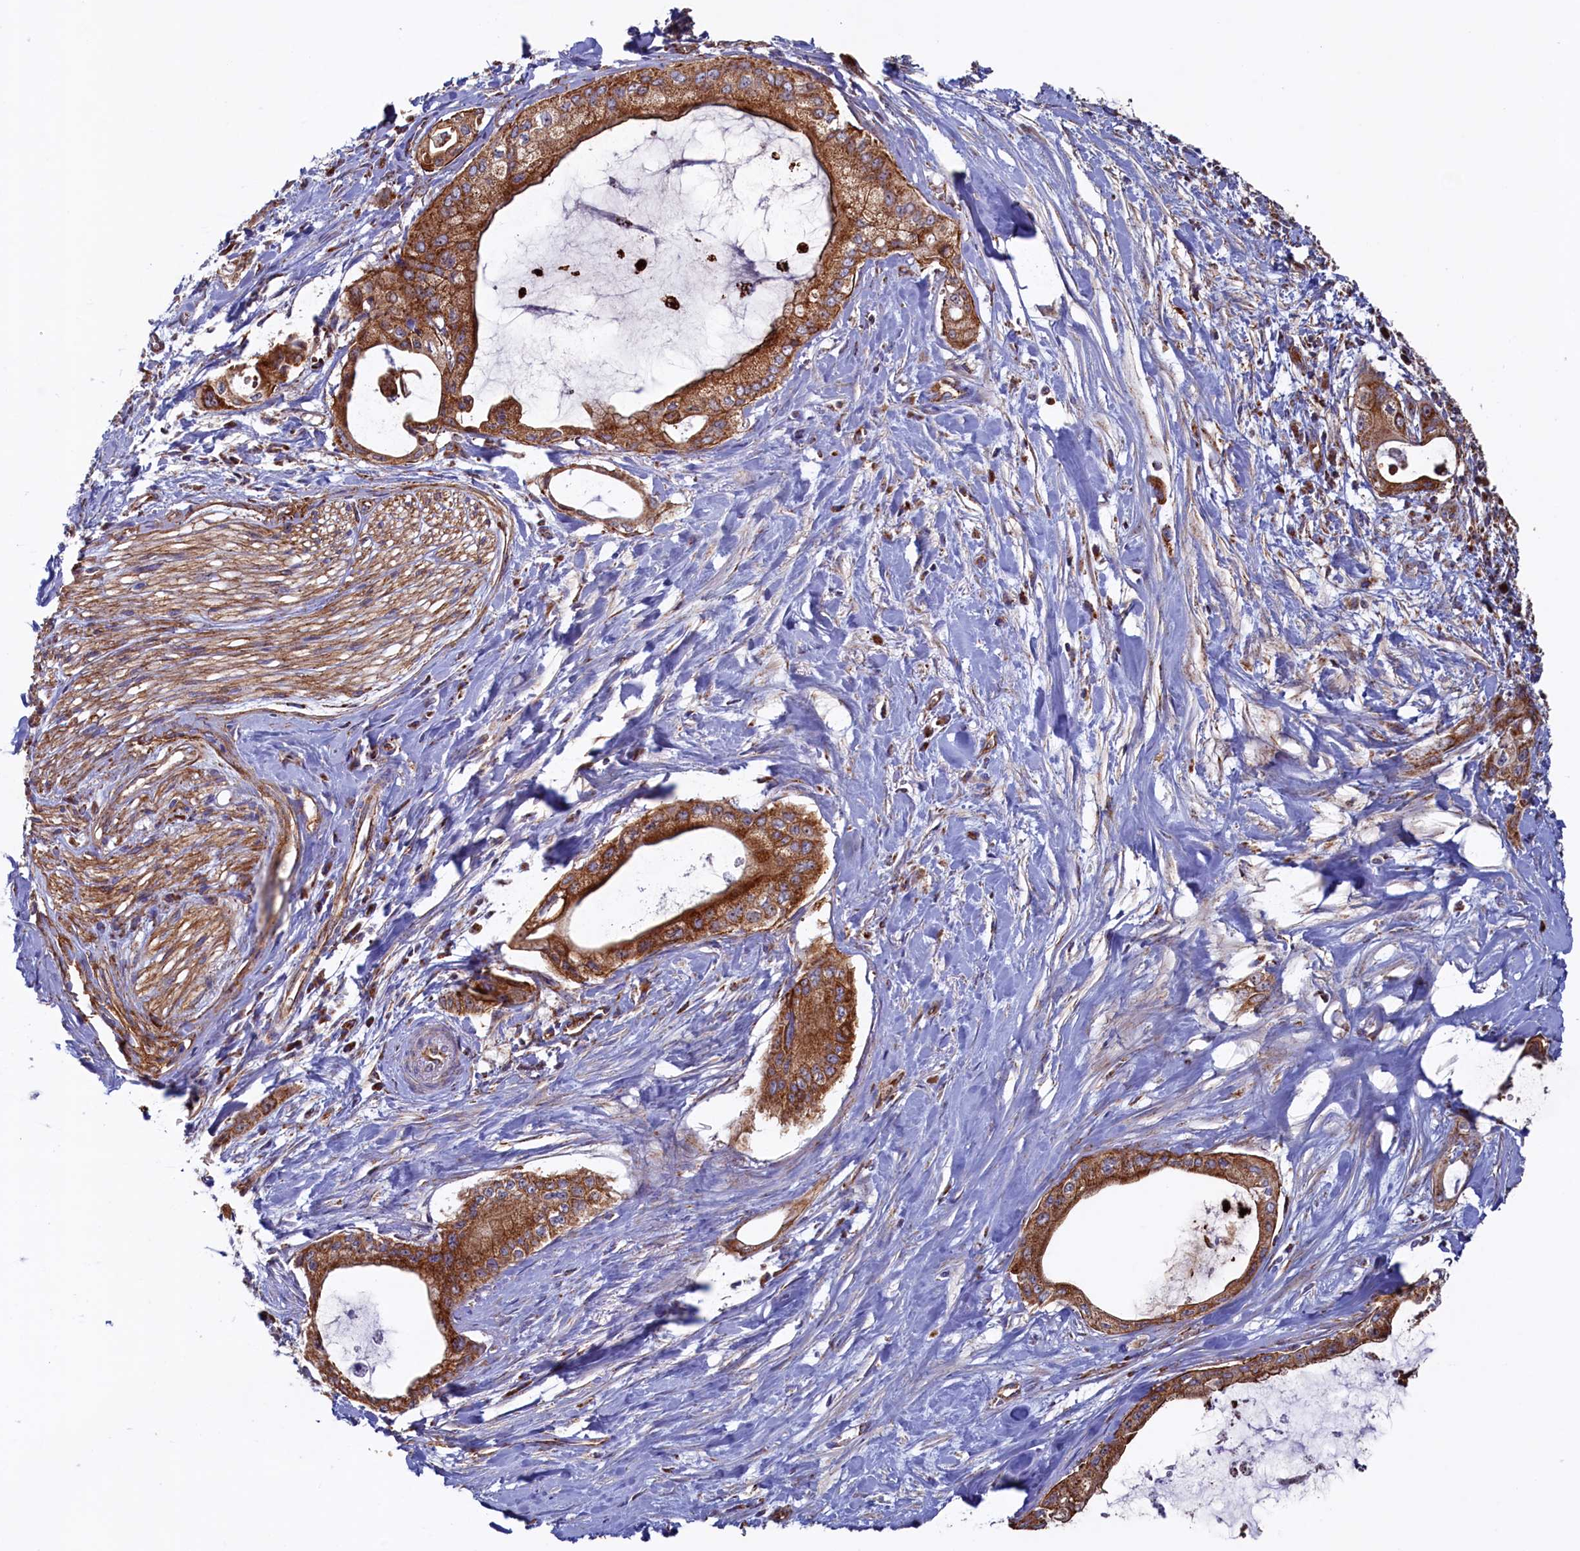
{"staining": {"intensity": "moderate", "quantity": ">75%", "location": "cytoplasmic/membranous"}, "tissue": "pancreatic cancer", "cell_type": "Tumor cells", "image_type": "cancer", "snomed": [{"axis": "morphology", "description": "Adenocarcinoma, NOS"}, {"axis": "topography", "description": "Pancreas"}], "caption": "Human pancreatic cancer (adenocarcinoma) stained with a protein marker exhibits moderate staining in tumor cells.", "gene": "UBE3B", "patient": {"sex": "male", "age": 72}}